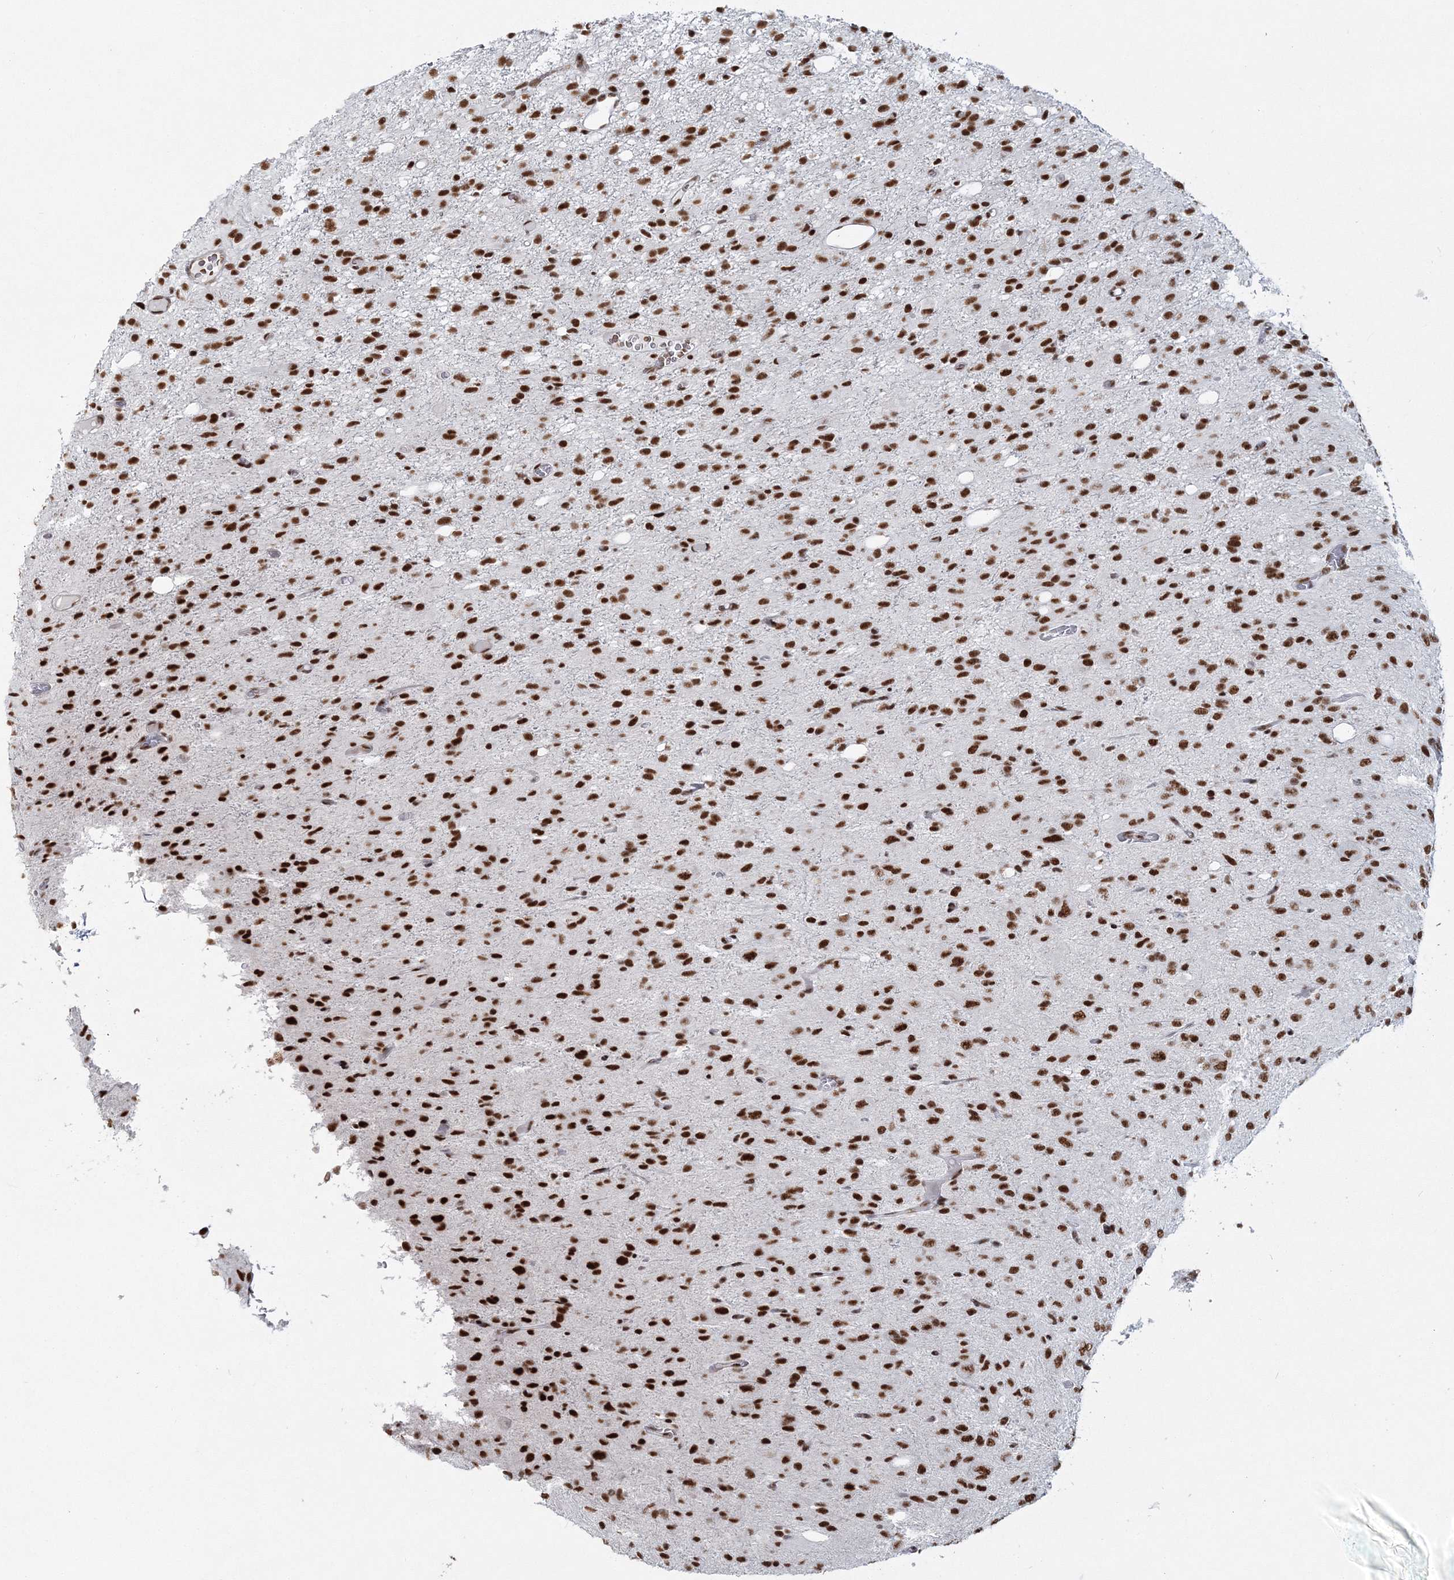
{"staining": {"intensity": "strong", "quantity": ">75%", "location": "nuclear"}, "tissue": "glioma", "cell_type": "Tumor cells", "image_type": "cancer", "snomed": [{"axis": "morphology", "description": "Glioma, malignant, High grade"}, {"axis": "topography", "description": "Brain"}], "caption": "Protein expression analysis of human glioma reveals strong nuclear positivity in approximately >75% of tumor cells.", "gene": "QRICH1", "patient": {"sex": "female", "age": 59}}